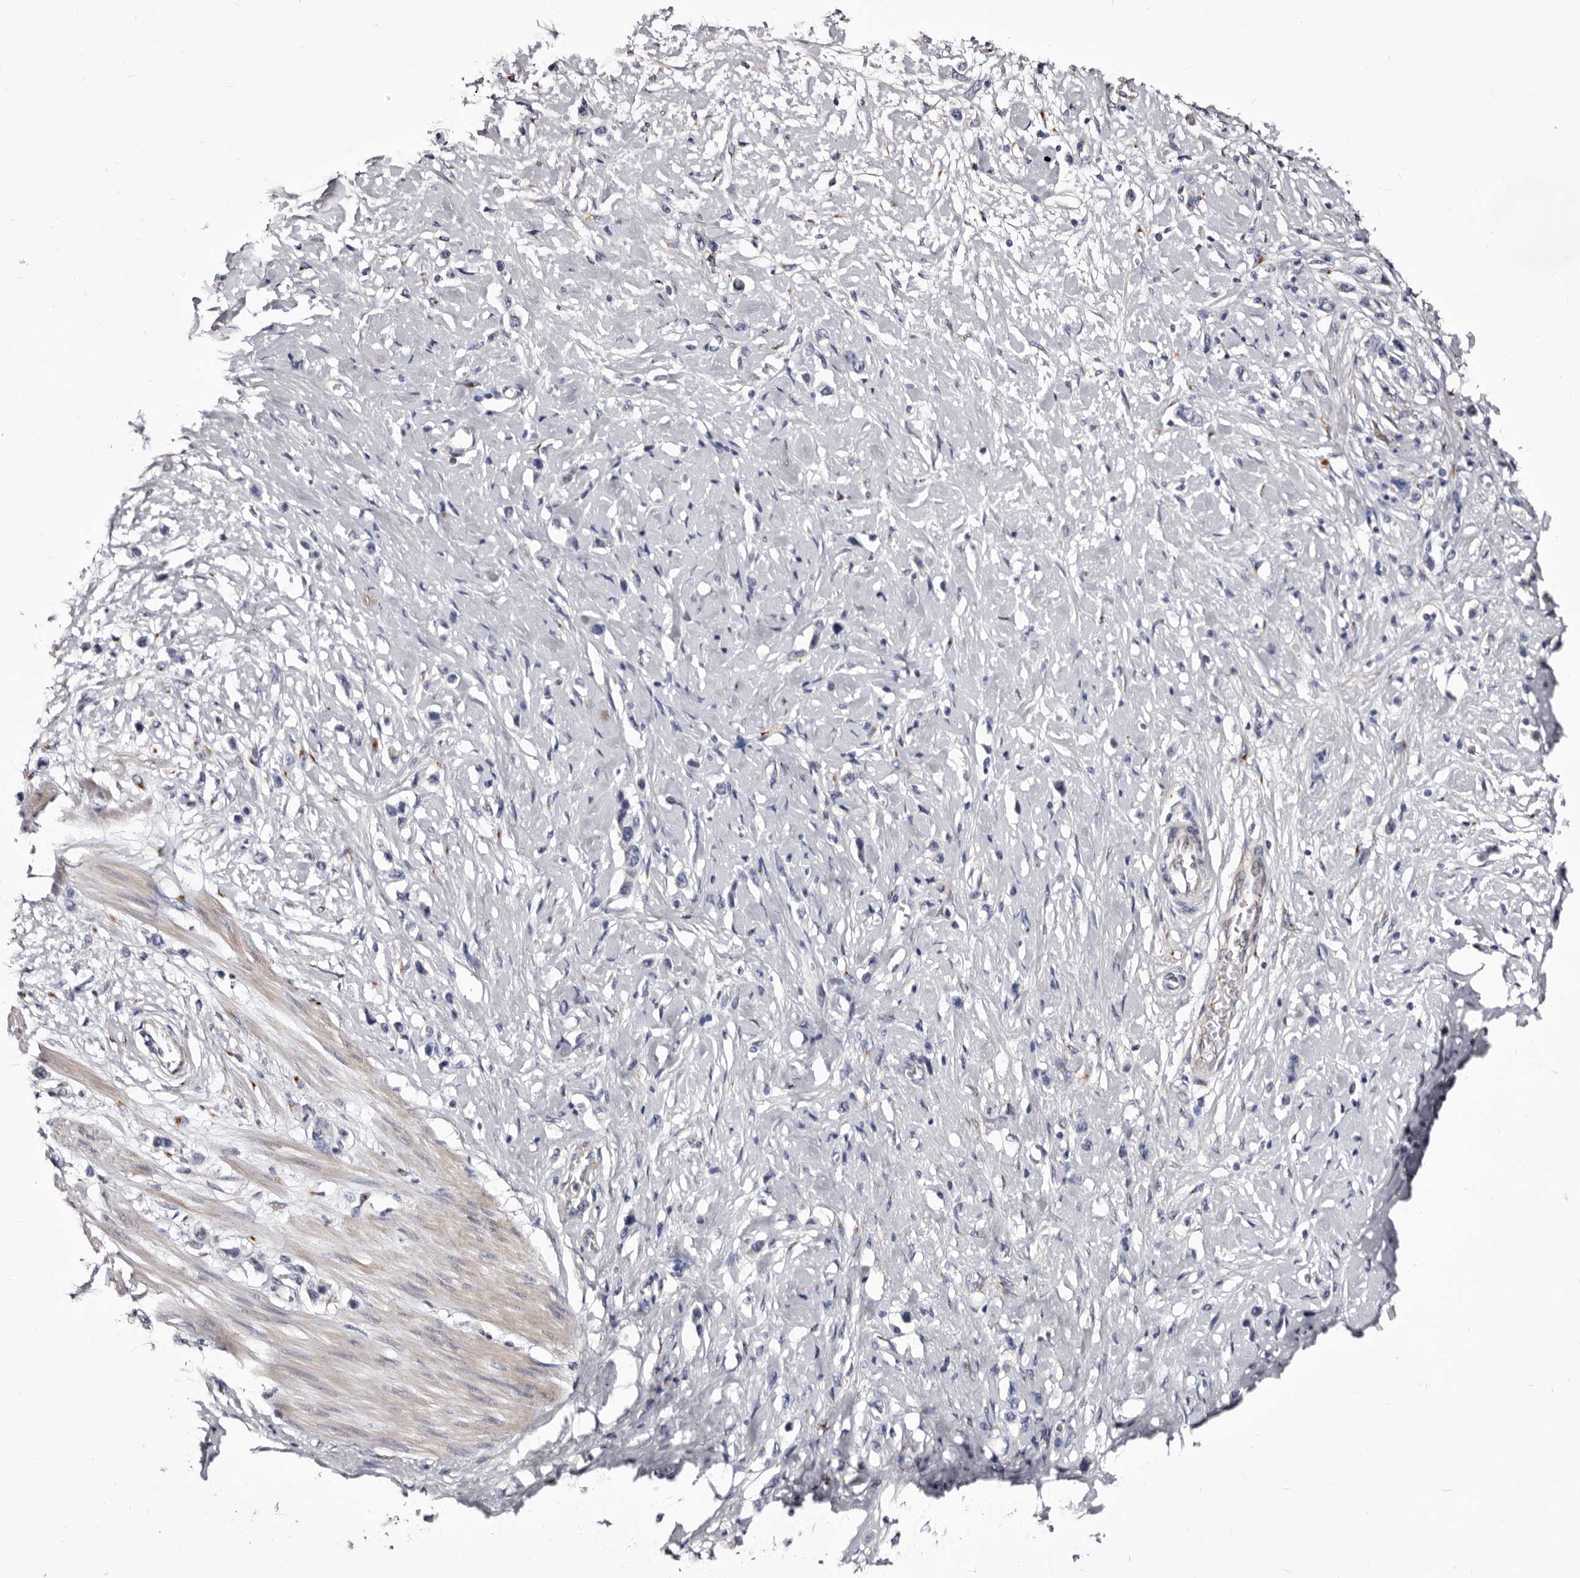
{"staining": {"intensity": "negative", "quantity": "none", "location": "none"}, "tissue": "stomach cancer", "cell_type": "Tumor cells", "image_type": "cancer", "snomed": [{"axis": "morphology", "description": "Adenocarcinoma, NOS"}, {"axis": "topography", "description": "Stomach"}], "caption": "Immunohistochemical staining of stomach cancer displays no significant positivity in tumor cells. (IHC, brightfield microscopy, high magnification).", "gene": "AUNIP", "patient": {"sex": "female", "age": 65}}